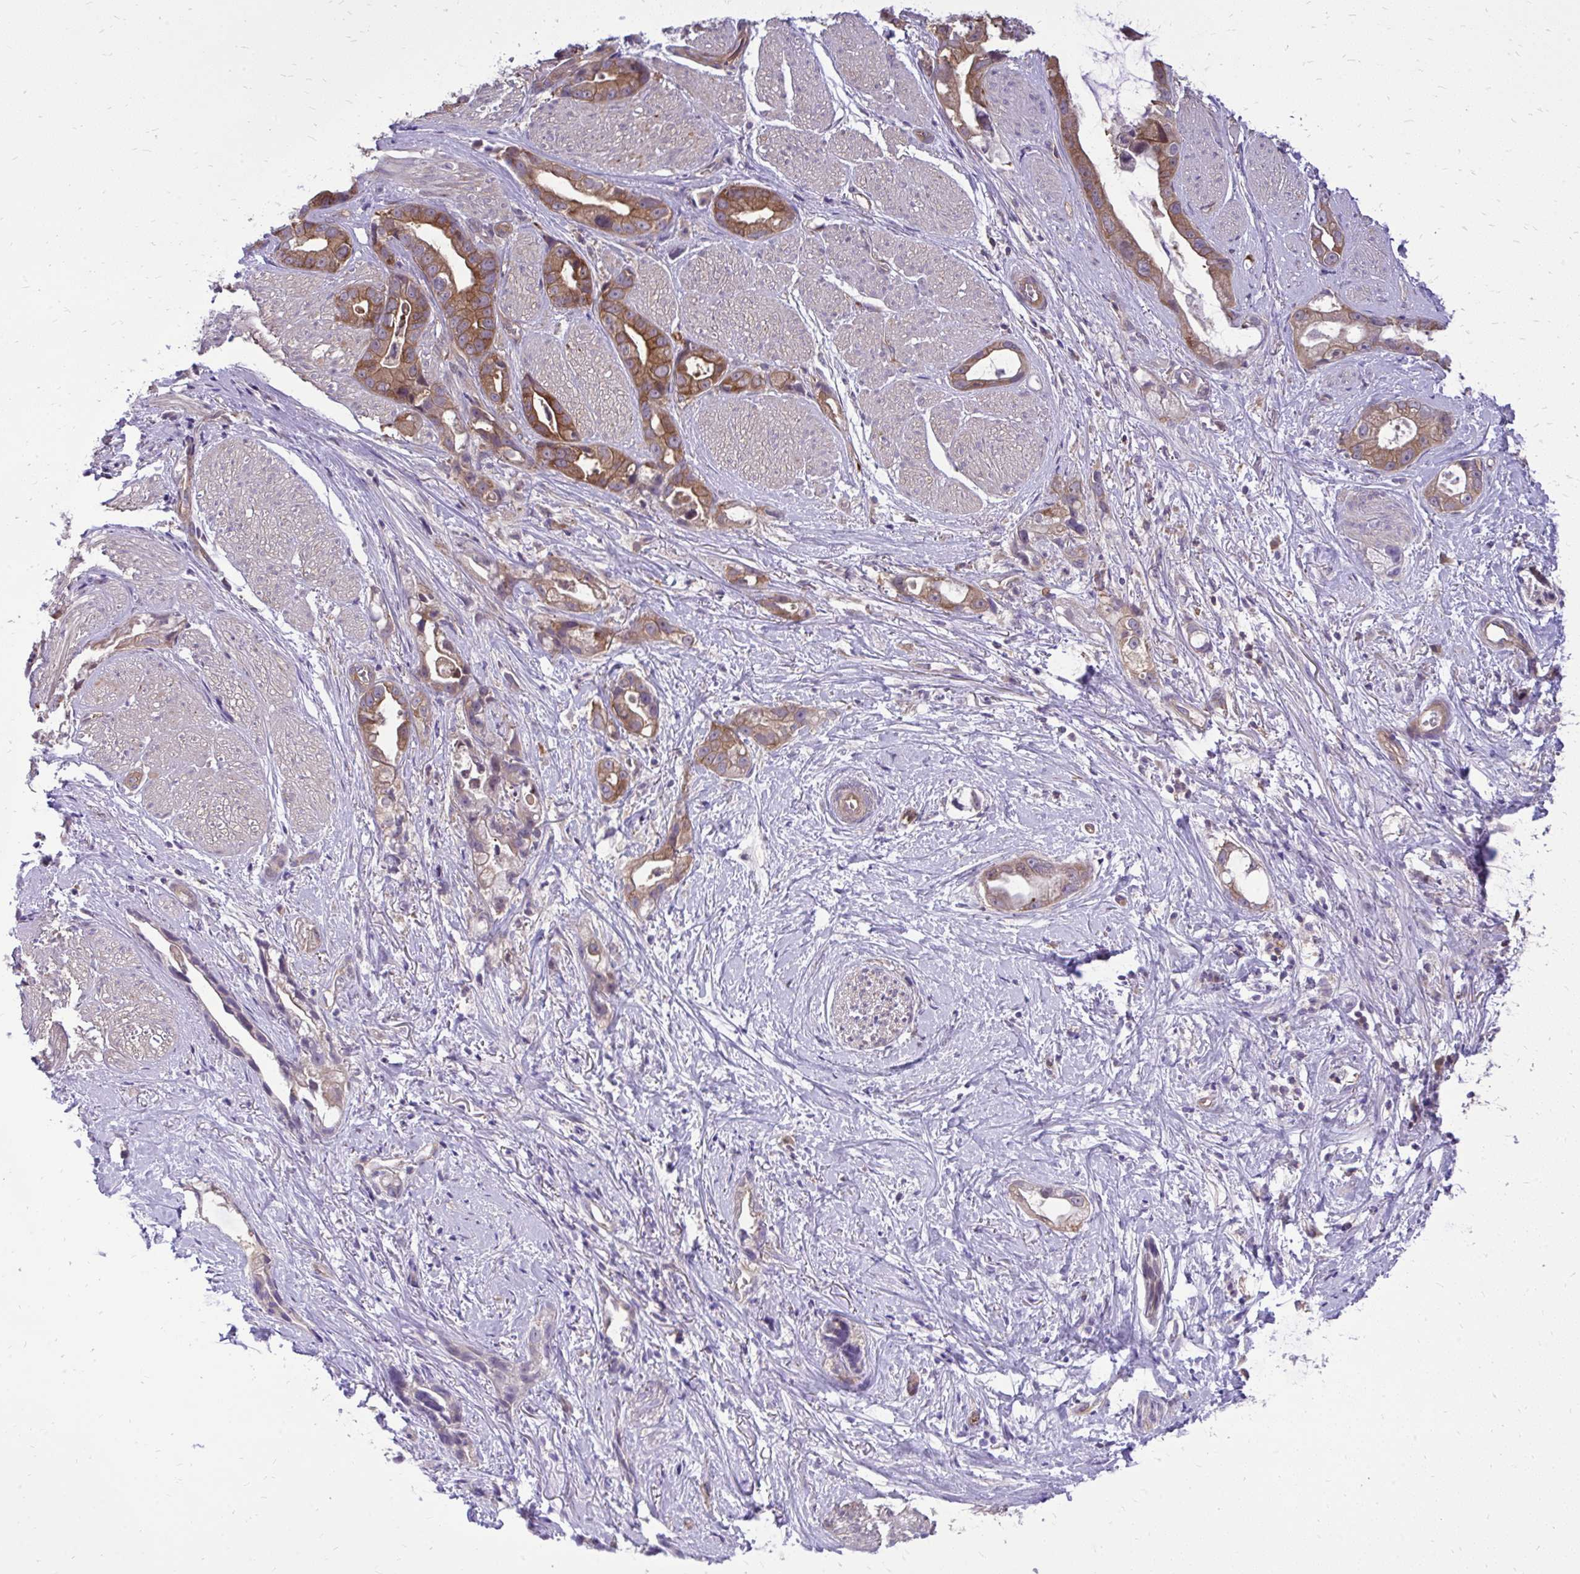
{"staining": {"intensity": "moderate", "quantity": ">75%", "location": "cytoplasmic/membranous"}, "tissue": "stomach cancer", "cell_type": "Tumor cells", "image_type": "cancer", "snomed": [{"axis": "morphology", "description": "Adenocarcinoma, NOS"}, {"axis": "topography", "description": "Stomach"}], "caption": "Immunohistochemistry (IHC) photomicrograph of neoplastic tissue: human stomach cancer (adenocarcinoma) stained using immunohistochemistry shows medium levels of moderate protein expression localized specifically in the cytoplasmic/membranous of tumor cells, appearing as a cytoplasmic/membranous brown color.", "gene": "PPP5C", "patient": {"sex": "male", "age": 55}}